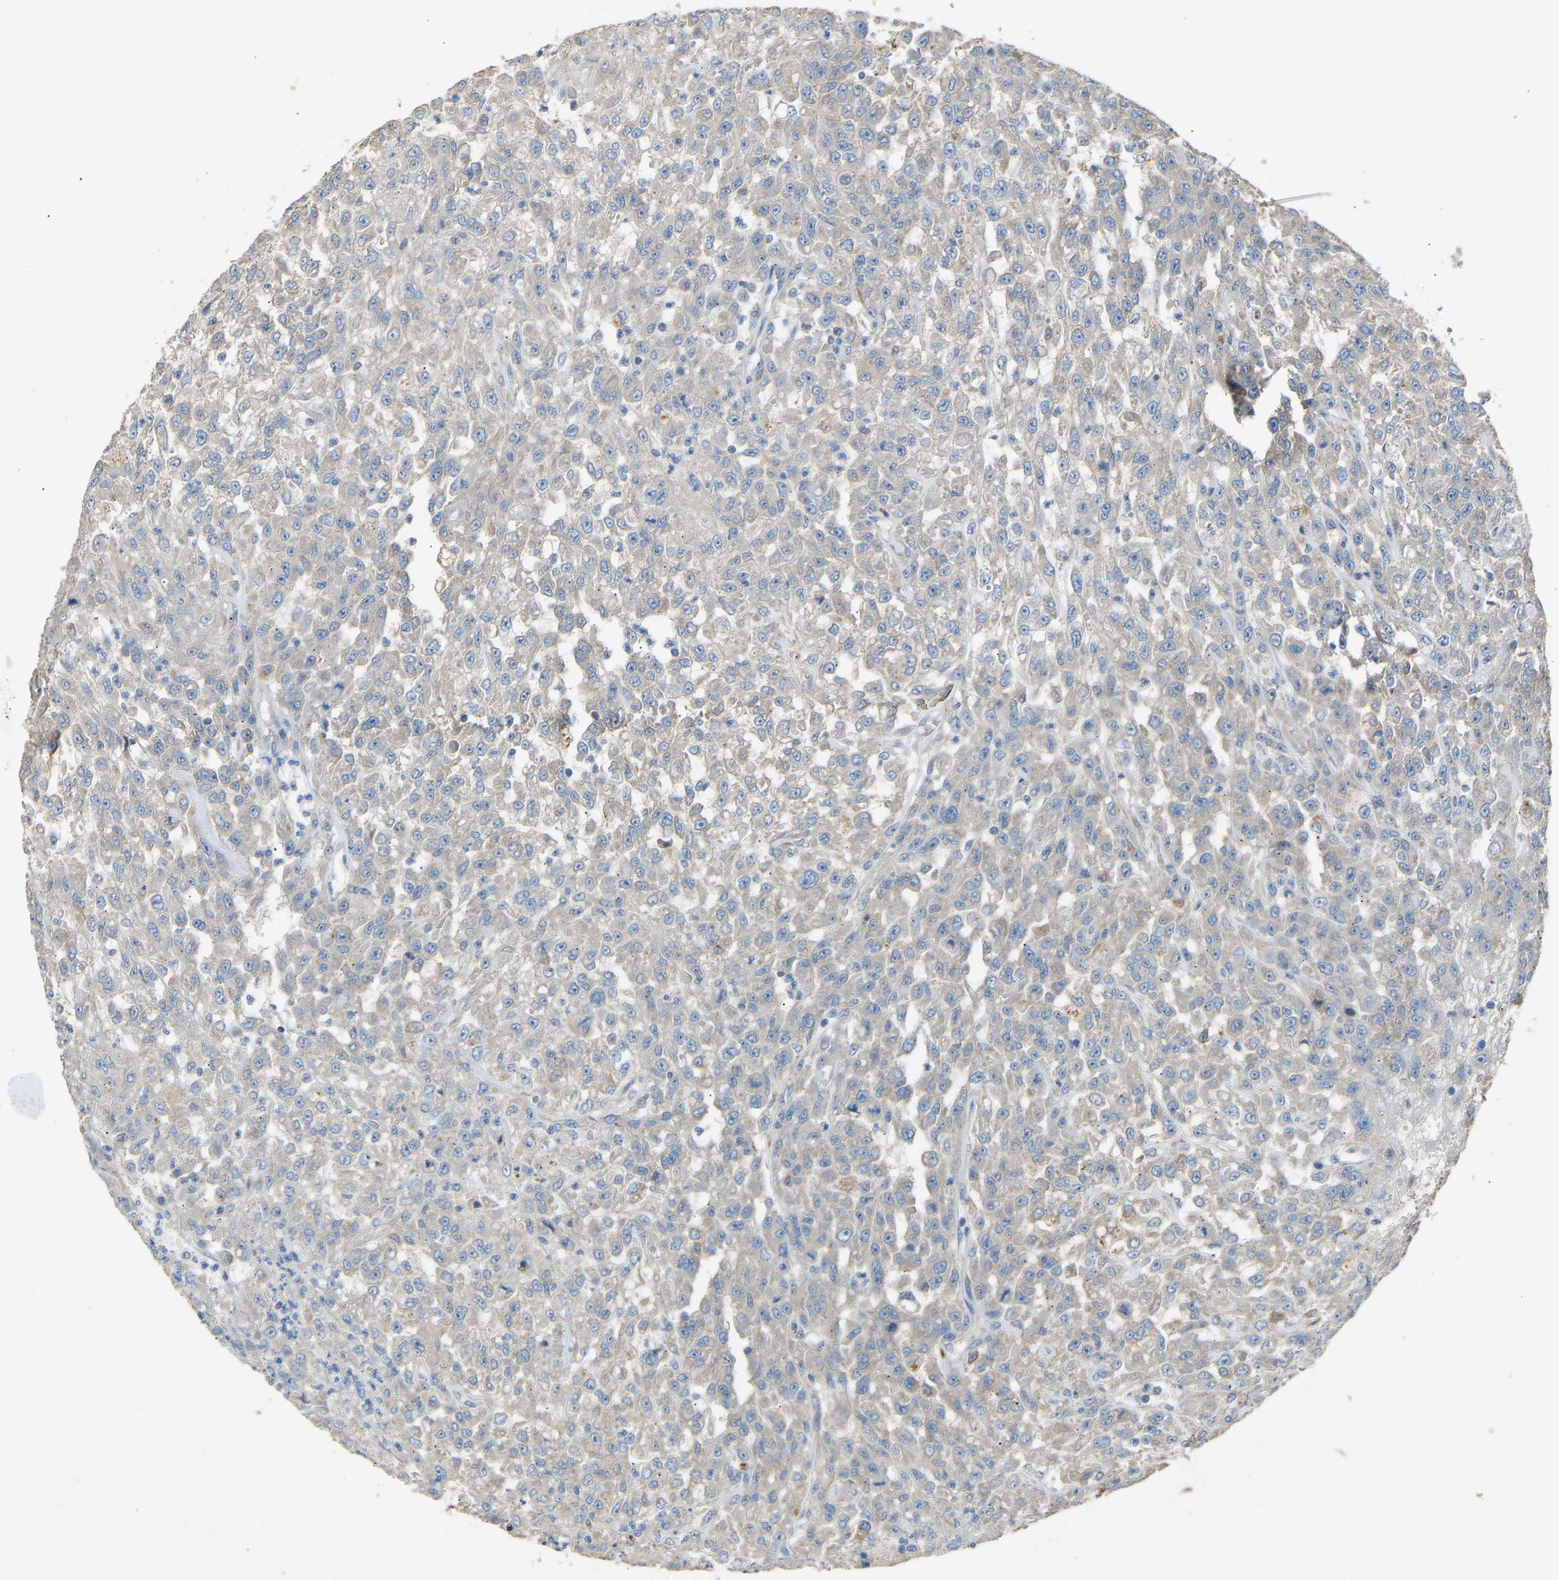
{"staining": {"intensity": "negative", "quantity": "none", "location": "none"}, "tissue": "urothelial cancer", "cell_type": "Tumor cells", "image_type": "cancer", "snomed": [{"axis": "morphology", "description": "Urothelial carcinoma, High grade"}, {"axis": "topography", "description": "Urinary bladder"}], "caption": "Protein analysis of urothelial cancer shows no significant staining in tumor cells.", "gene": "RGP1", "patient": {"sex": "male", "age": 46}}